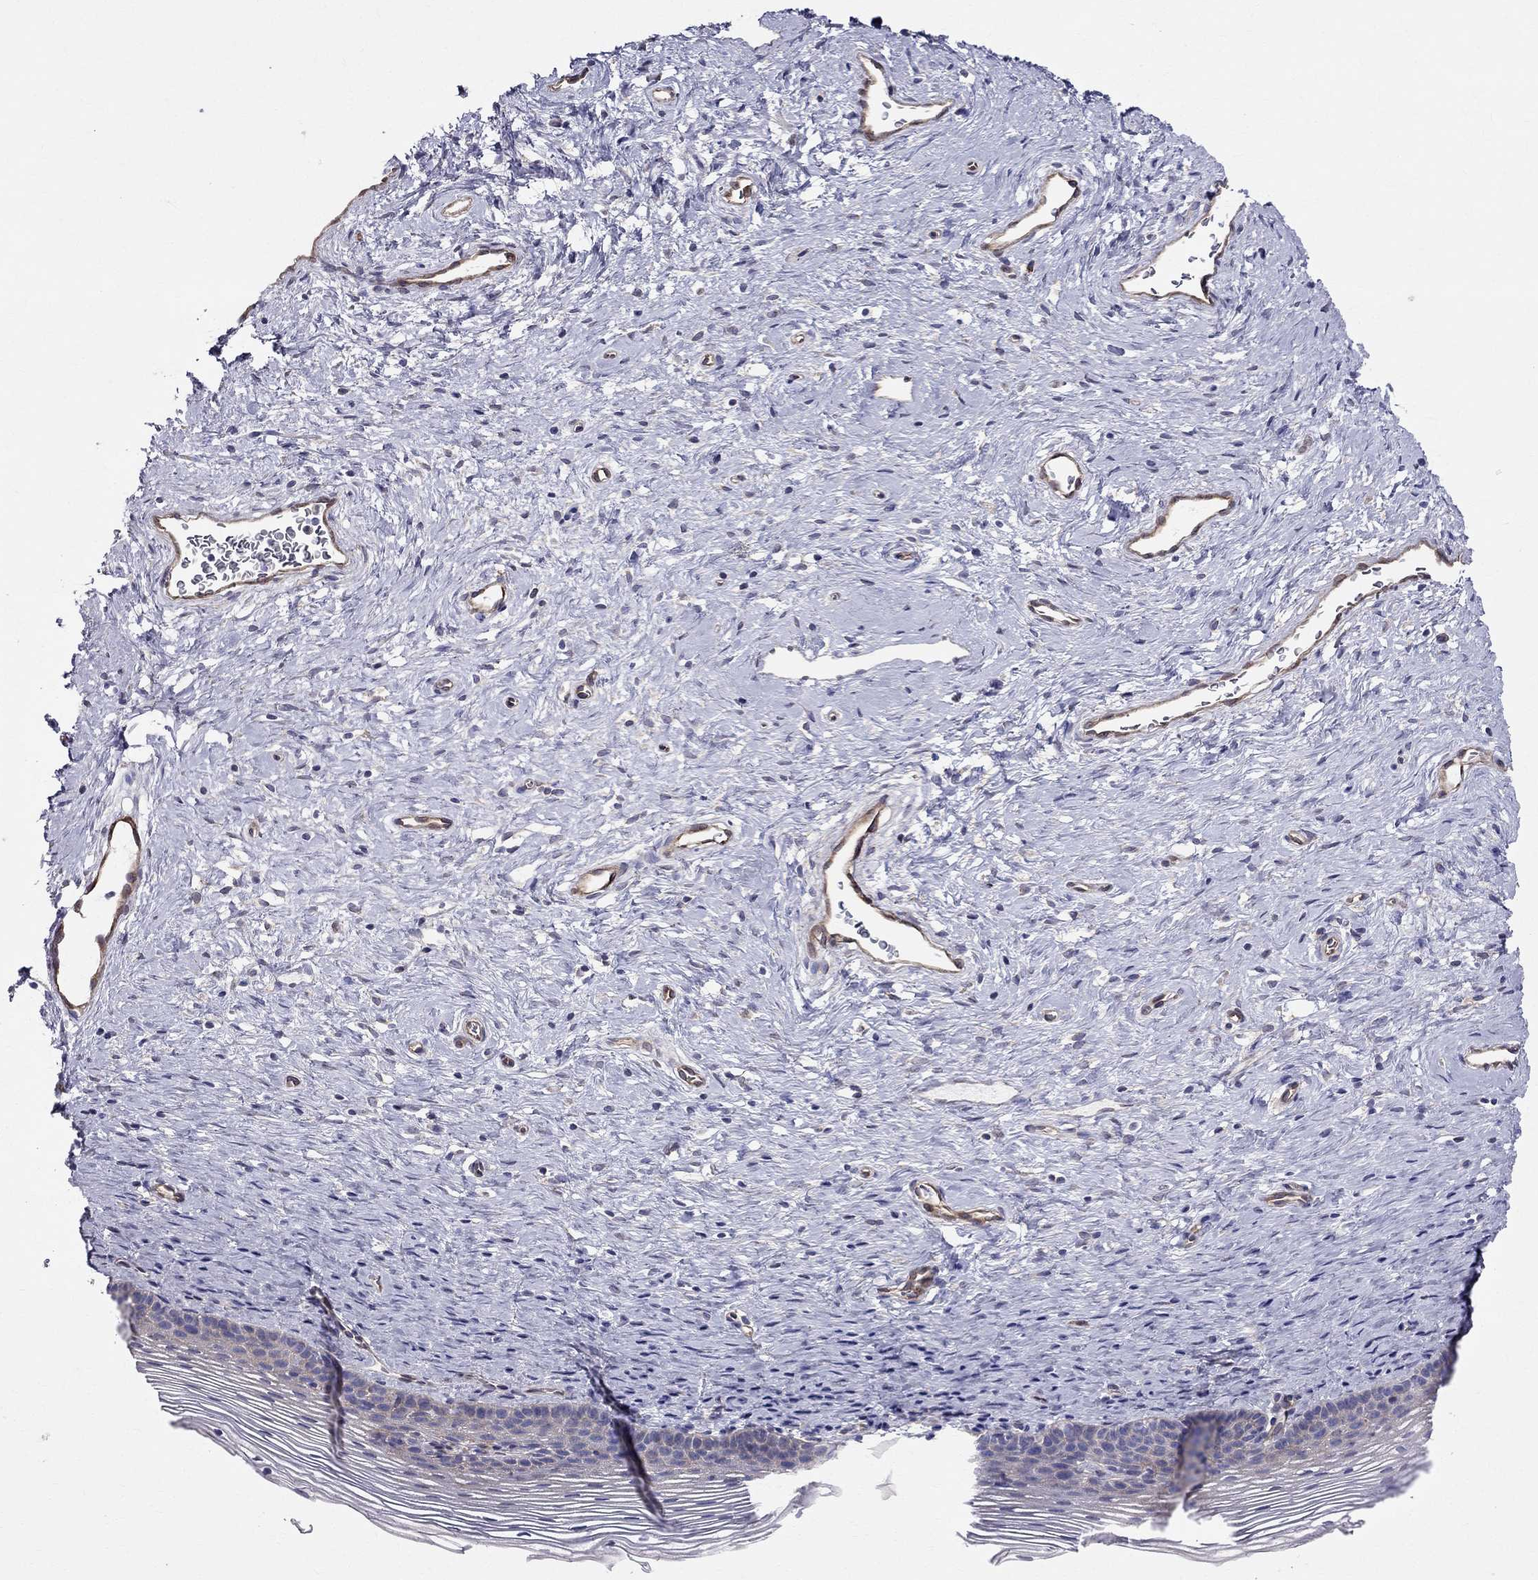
{"staining": {"intensity": "weak", "quantity": "25%-75%", "location": "cytoplasmic/membranous"}, "tissue": "cervix", "cell_type": "Glandular cells", "image_type": "normal", "snomed": [{"axis": "morphology", "description": "Normal tissue, NOS"}, {"axis": "topography", "description": "Cervix"}], "caption": "This is a micrograph of immunohistochemistry (IHC) staining of normal cervix, which shows weak staining in the cytoplasmic/membranous of glandular cells.", "gene": "ENOX1", "patient": {"sex": "female", "age": 39}}